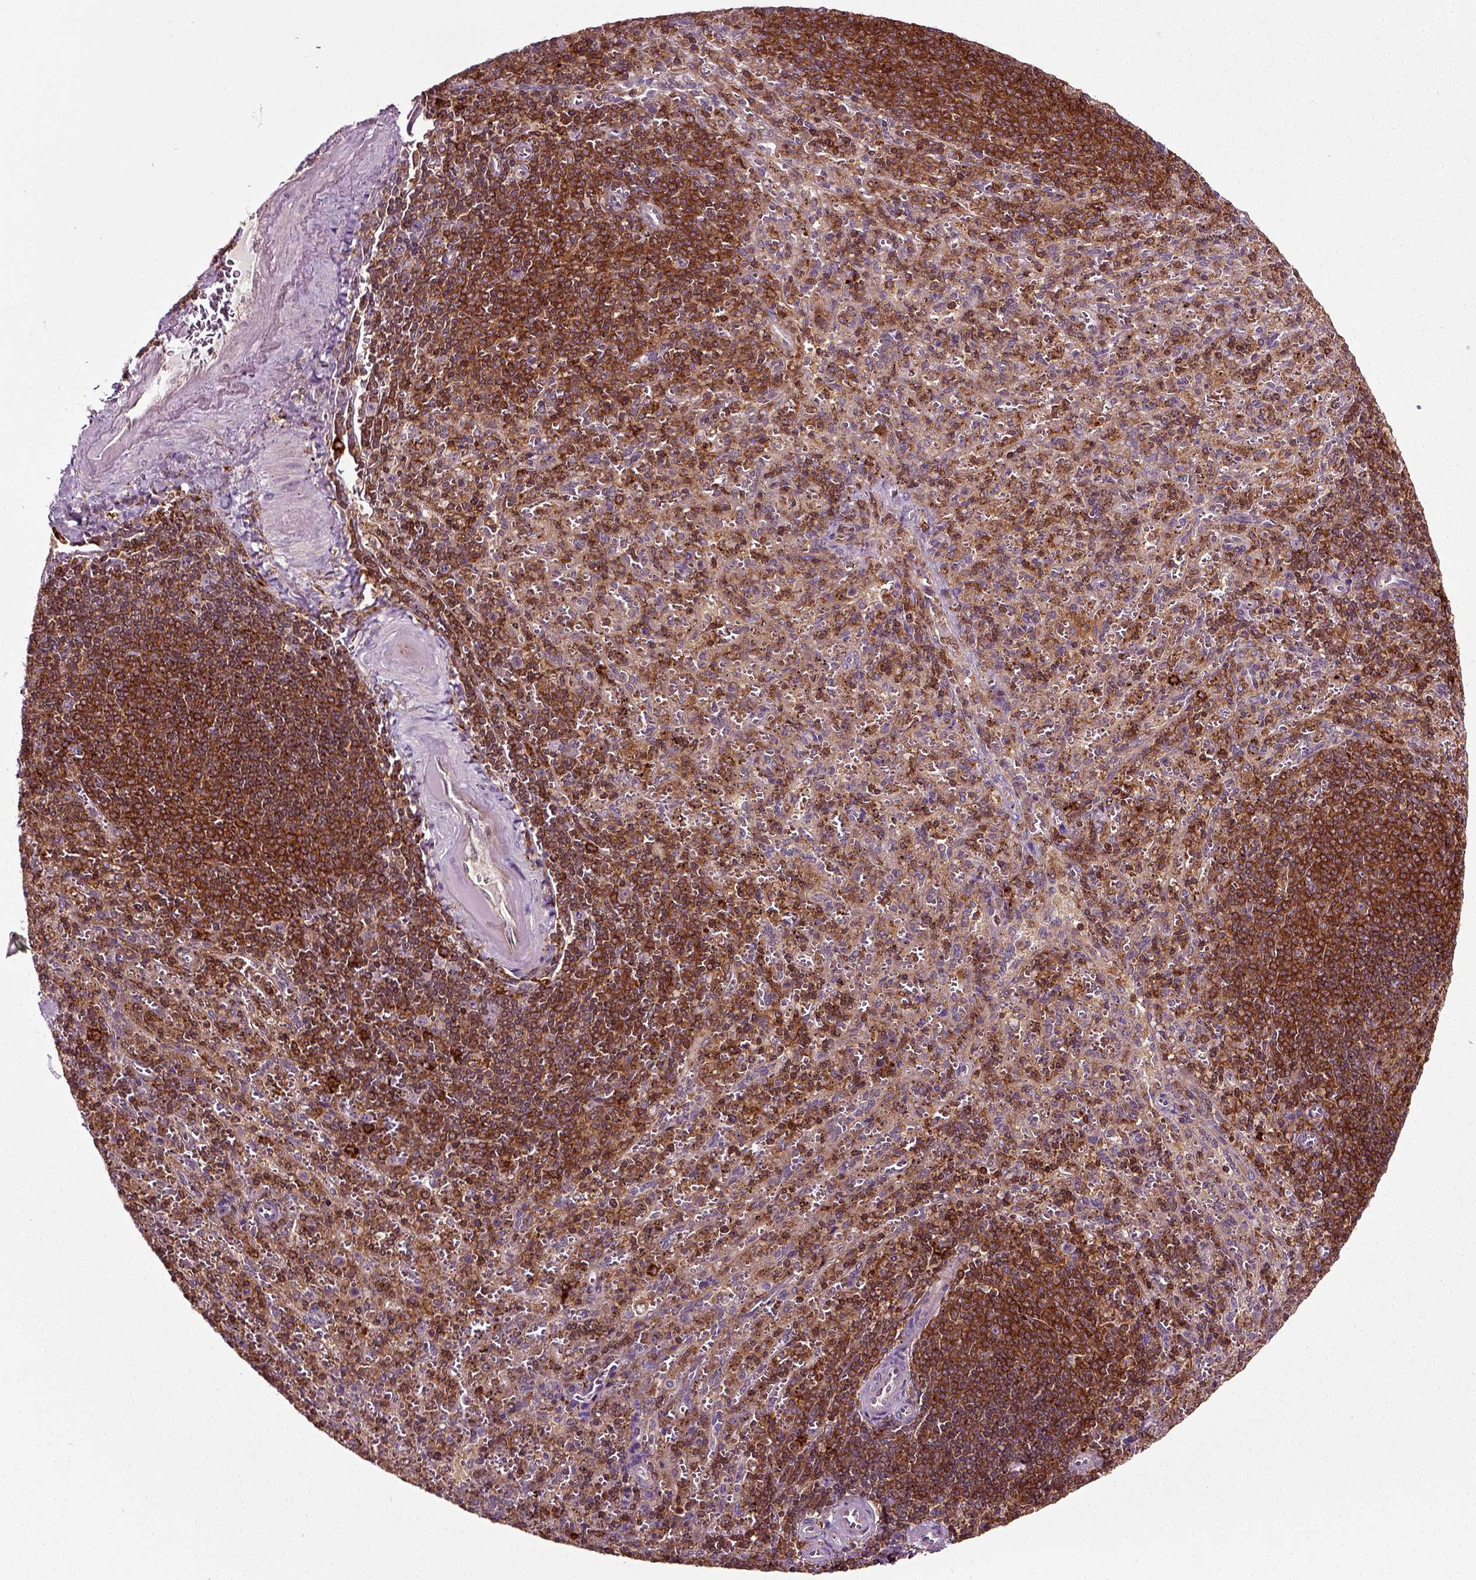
{"staining": {"intensity": "strong", "quantity": "<25%", "location": "cytoplasmic/membranous"}, "tissue": "spleen", "cell_type": "Cells in red pulp", "image_type": "normal", "snomed": [{"axis": "morphology", "description": "Normal tissue, NOS"}, {"axis": "topography", "description": "Spleen"}], "caption": "Immunohistochemical staining of normal spleen reveals strong cytoplasmic/membranous protein positivity in about <25% of cells in red pulp. (Stains: DAB (3,3'-diaminobenzidine) in brown, nuclei in blue, Microscopy: brightfield microscopy at high magnification).", "gene": "RHOF", "patient": {"sex": "male", "age": 57}}